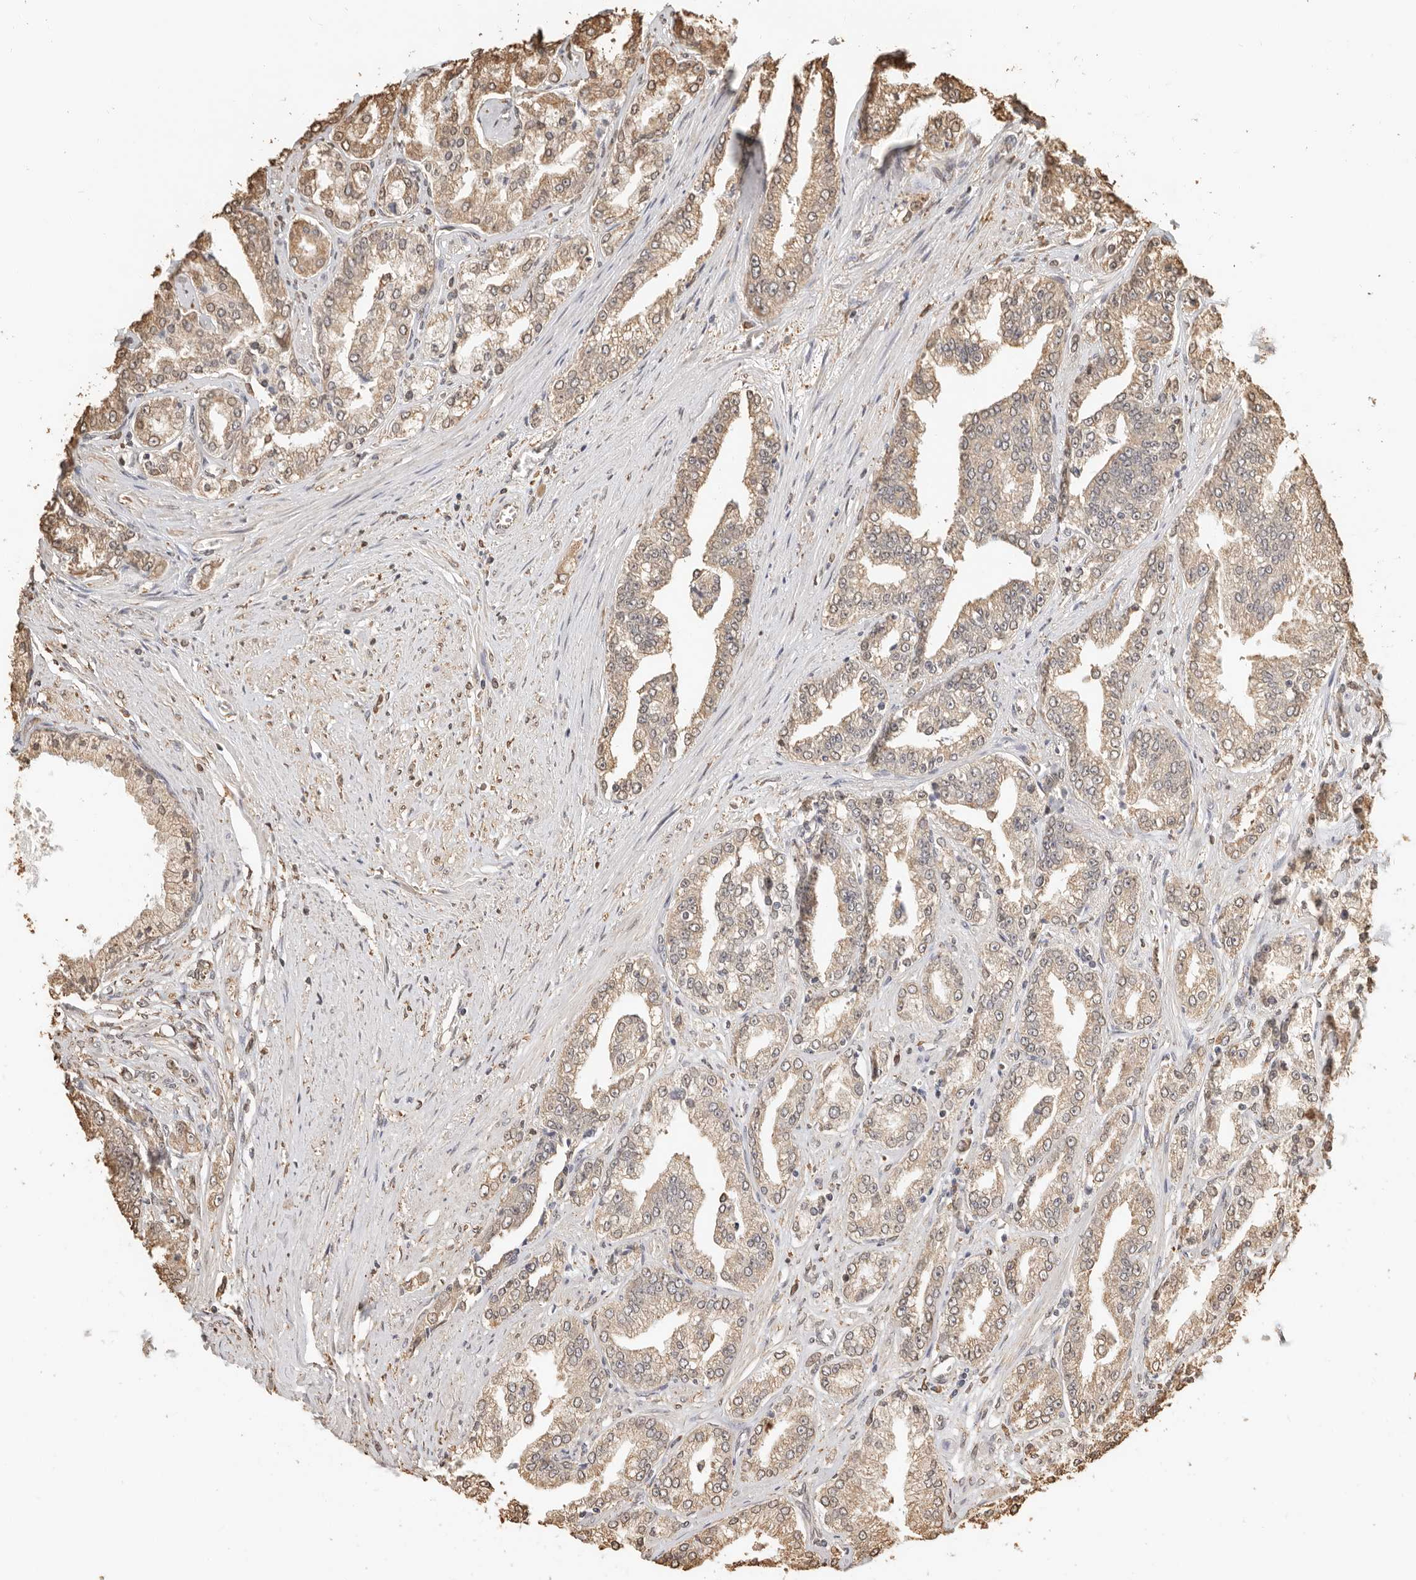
{"staining": {"intensity": "weak", "quantity": ">75%", "location": "cytoplasmic/membranous"}, "tissue": "prostate cancer", "cell_type": "Tumor cells", "image_type": "cancer", "snomed": [{"axis": "morphology", "description": "Adenocarcinoma, High grade"}, {"axis": "topography", "description": "Prostate"}], "caption": "High-power microscopy captured an immunohistochemistry histopathology image of prostate high-grade adenocarcinoma, revealing weak cytoplasmic/membranous expression in approximately >75% of tumor cells.", "gene": "ARHGEF10L", "patient": {"sex": "male", "age": 71}}